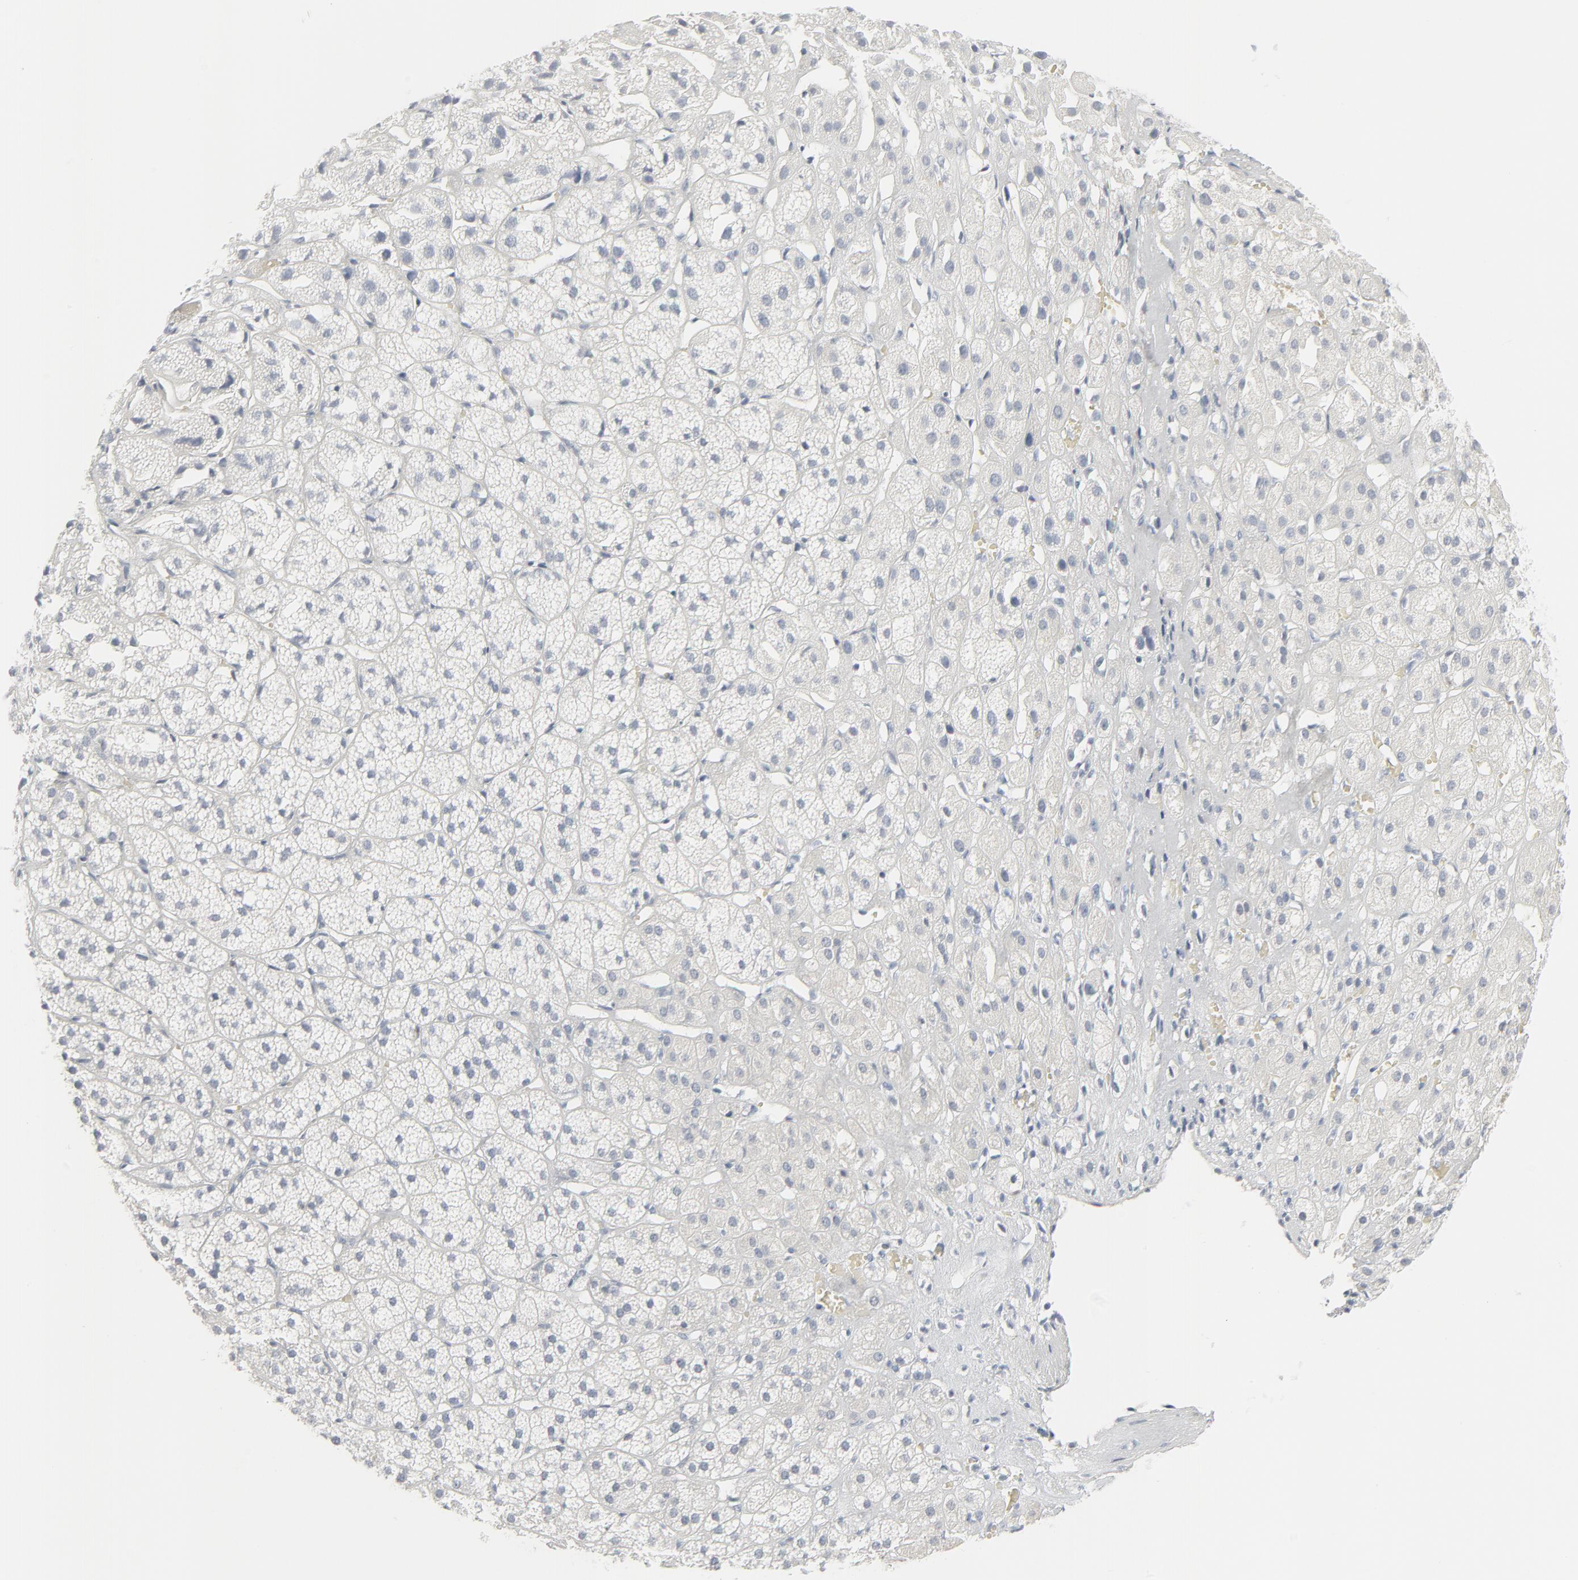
{"staining": {"intensity": "weak", "quantity": "<25%", "location": "nuclear"}, "tissue": "adrenal gland", "cell_type": "Glandular cells", "image_type": "normal", "snomed": [{"axis": "morphology", "description": "Normal tissue, NOS"}, {"axis": "topography", "description": "Adrenal gland"}], "caption": "High power microscopy photomicrograph of an IHC micrograph of benign adrenal gland, revealing no significant expression in glandular cells. (DAB (3,3'-diaminobenzidine) IHC visualized using brightfield microscopy, high magnification).", "gene": "MITF", "patient": {"sex": "female", "age": 71}}